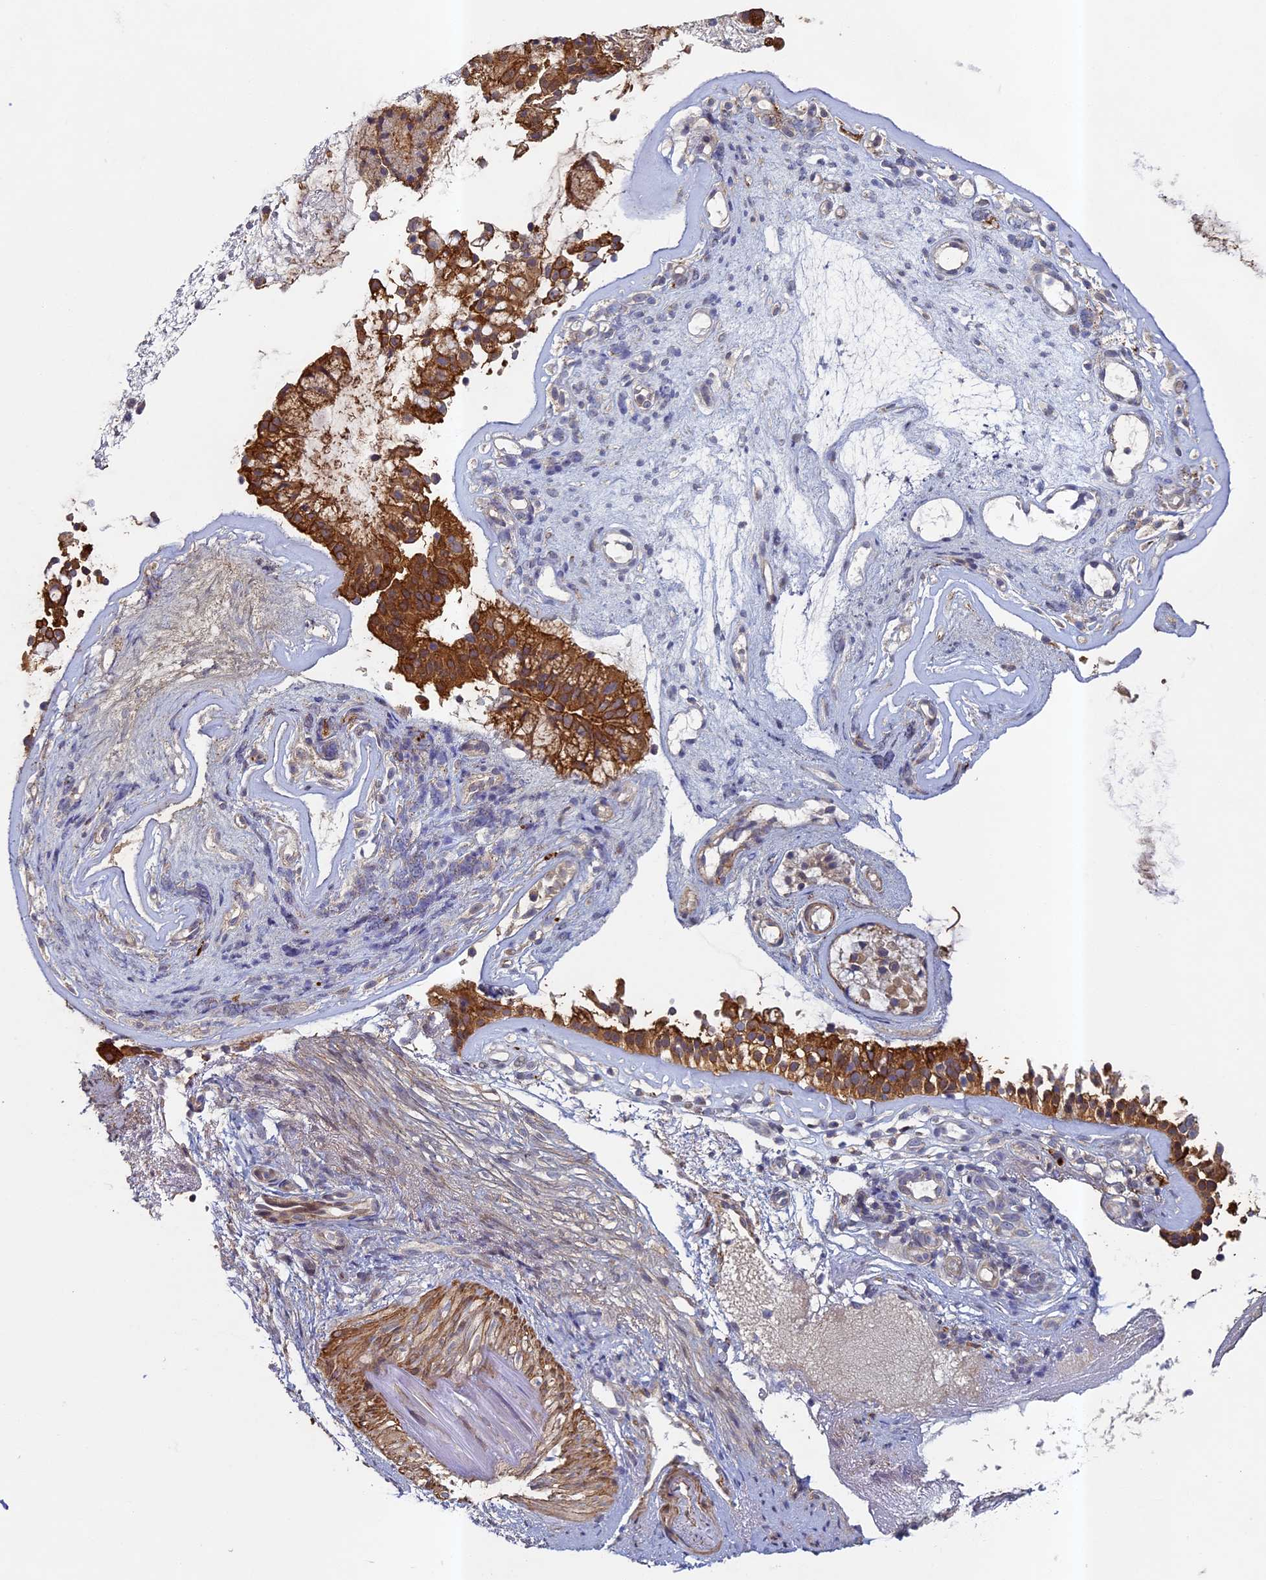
{"staining": {"intensity": "moderate", "quantity": ">75%", "location": "cytoplasmic/membranous"}, "tissue": "nasopharynx", "cell_type": "Respiratory epithelial cells", "image_type": "normal", "snomed": [{"axis": "morphology", "description": "Normal tissue, NOS"}, {"axis": "topography", "description": "Nasopharynx"}], "caption": "The histopathology image reveals staining of normal nasopharynx, revealing moderate cytoplasmic/membranous protein staining (brown color) within respiratory epithelial cells. (Brightfield microscopy of DAB IHC at high magnification).", "gene": "DIXDC1", "patient": {"sex": "female", "age": 39}}